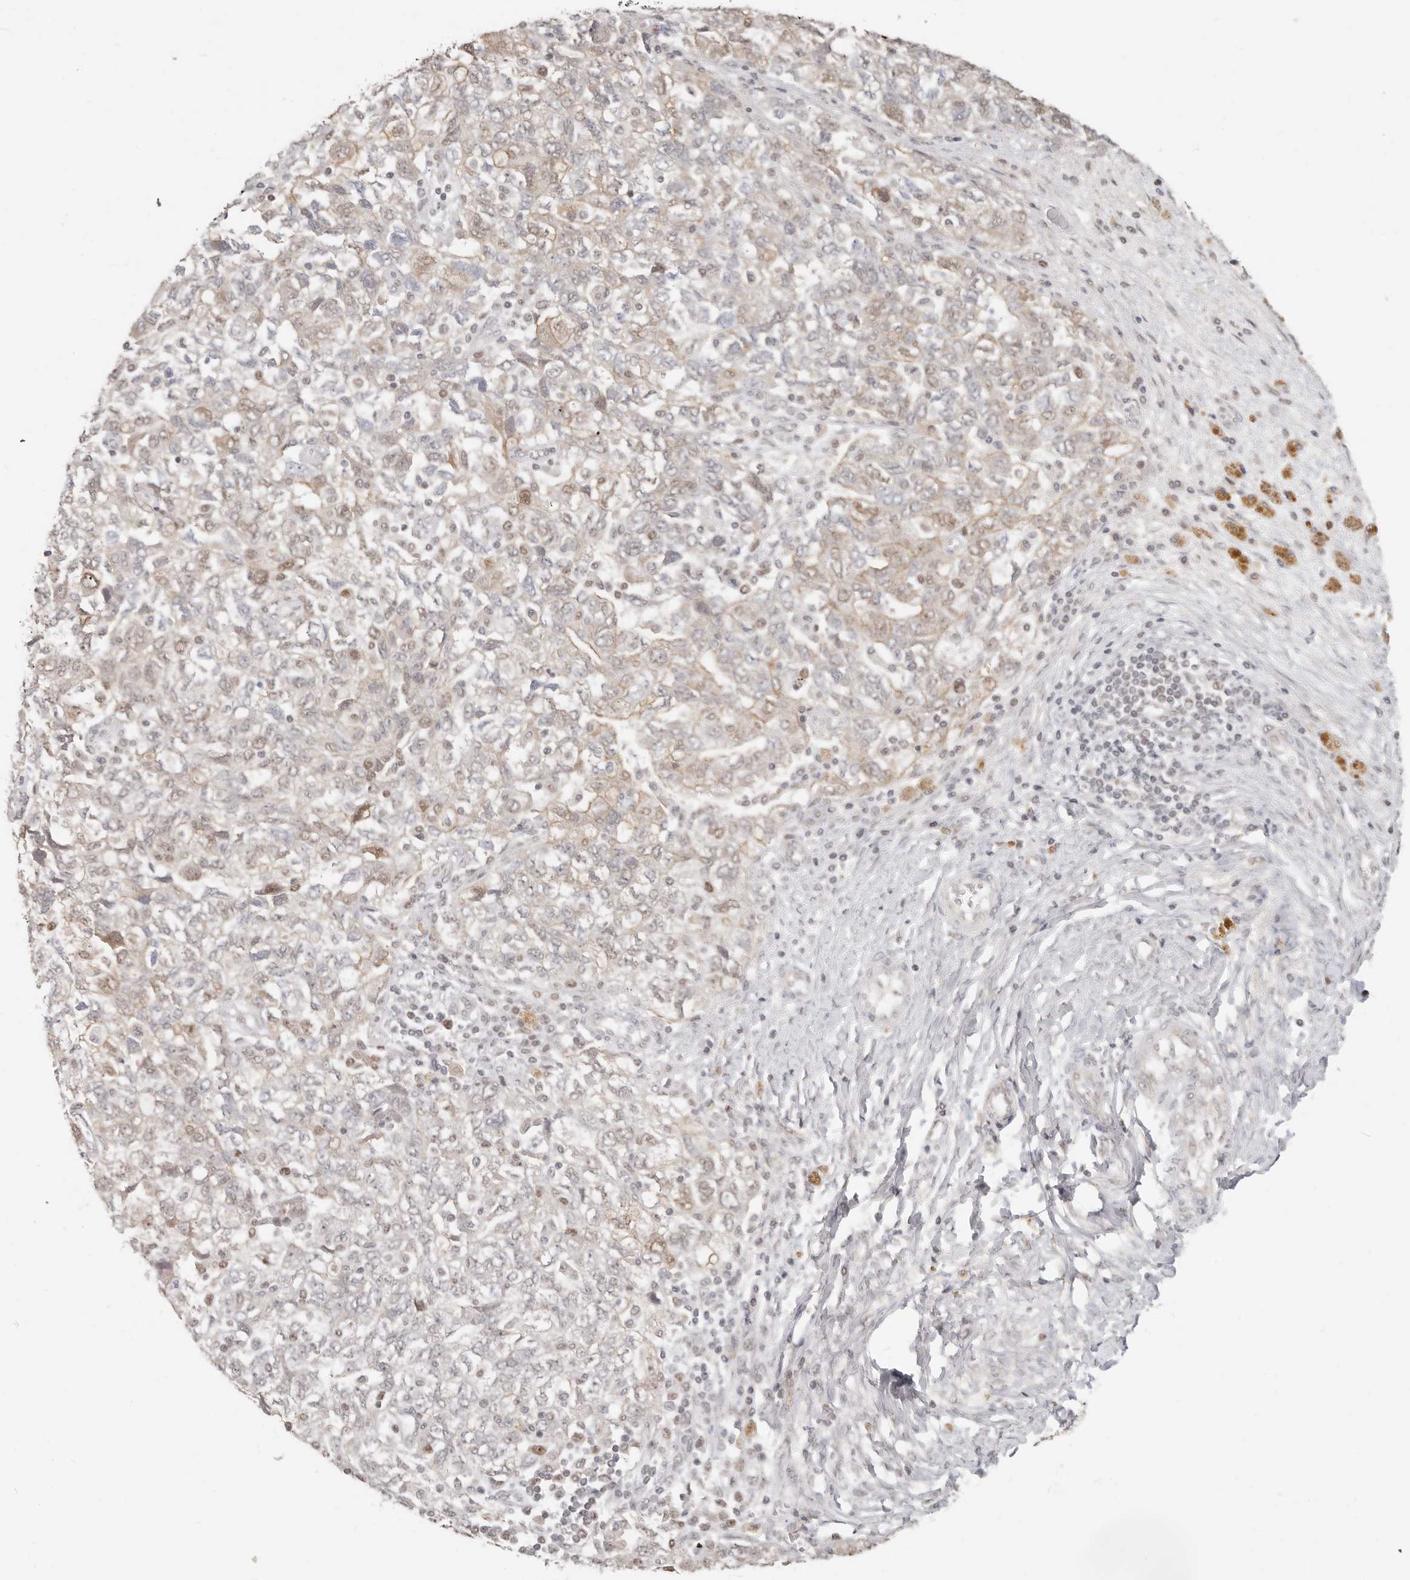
{"staining": {"intensity": "weak", "quantity": "25%-75%", "location": "nuclear"}, "tissue": "ovarian cancer", "cell_type": "Tumor cells", "image_type": "cancer", "snomed": [{"axis": "morphology", "description": "Carcinoma, NOS"}, {"axis": "morphology", "description": "Cystadenocarcinoma, serous, NOS"}, {"axis": "topography", "description": "Ovary"}], "caption": "High-power microscopy captured an immunohistochemistry photomicrograph of ovarian serous cystadenocarcinoma, revealing weak nuclear staining in approximately 25%-75% of tumor cells.", "gene": "RFC2", "patient": {"sex": "female", "age": 69}}